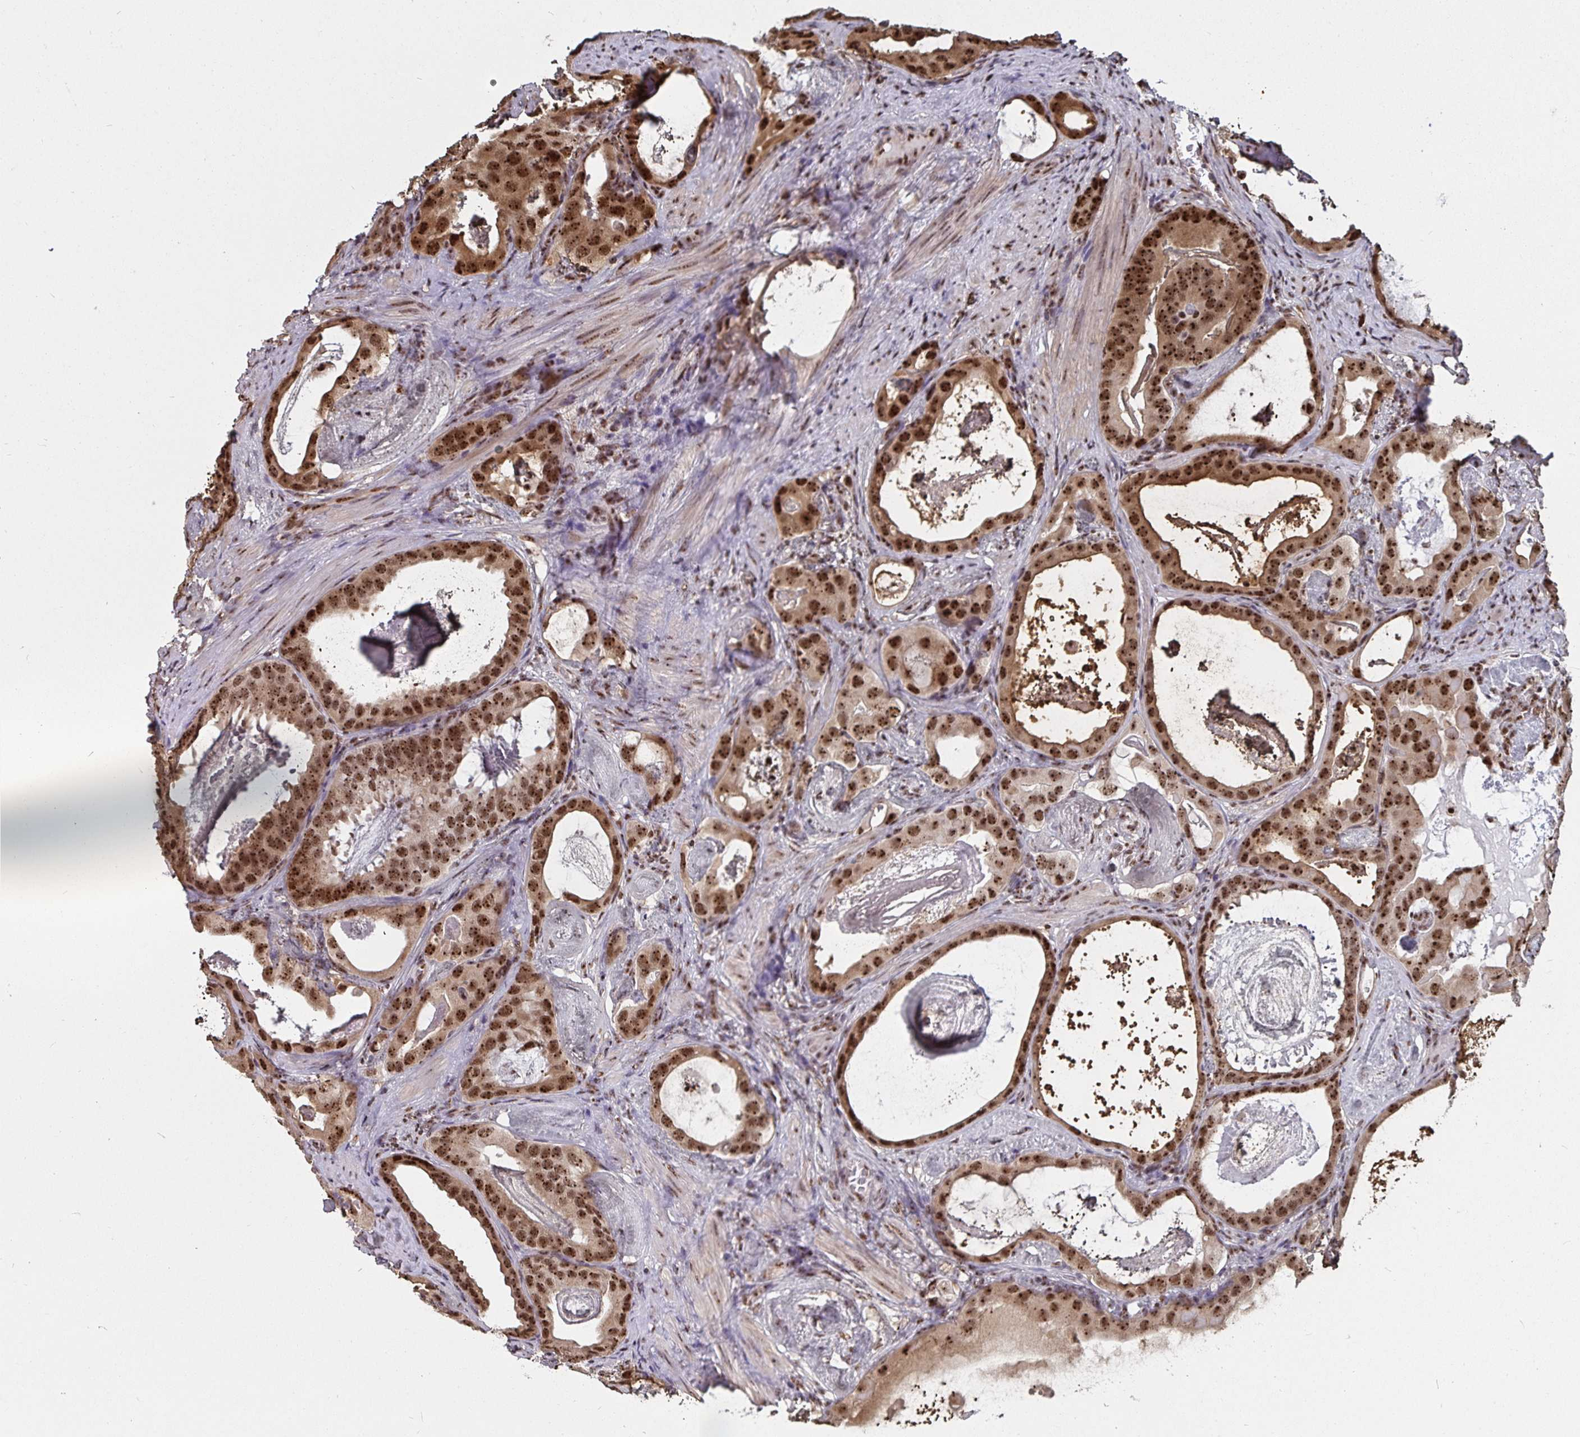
{"staining": {"intensity": "strong", "quantity": ">75%", "location": "nuclear"}, "tissue": "prostate cancer", "cell_type": "Tumor cells", "image_type": "cancer", "snomed": [{"axis": "morphology", "description": "Adenocarcinoma, Low grade"}, {"axis": "topography", "description": "Prostate and seminal vesicle, NOS"}], "caption": "Strong nuclear protein positivity is identified in approximately >75% of tumor cells in prostate low-grade adenocarcinoma.", "gene": "LAS1L", "patient": {"sex": "male", "age": 71}}